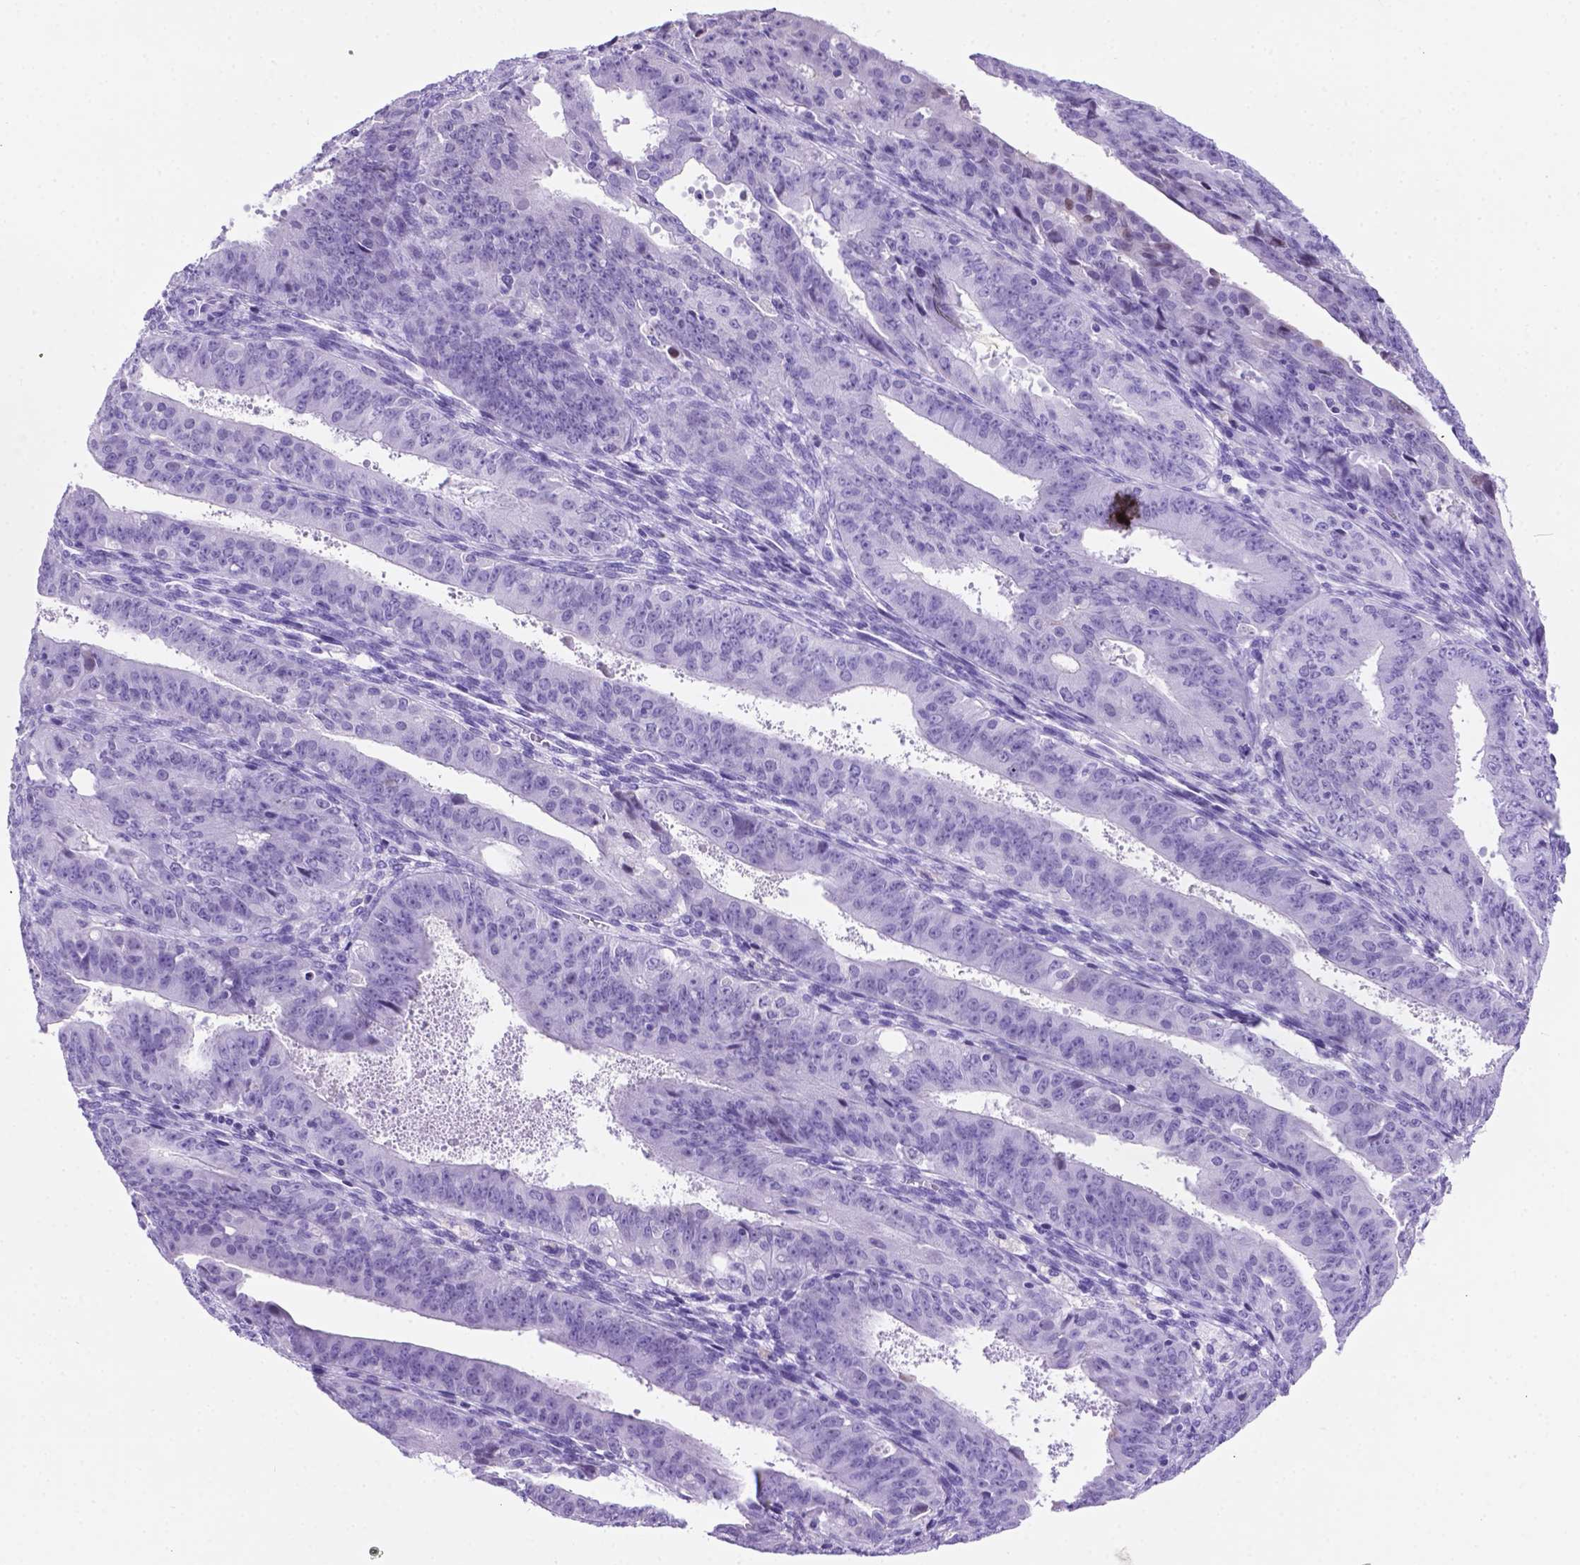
{"staining": {"intensity": "negative", "quantity": "none", "location": "none"}, "tissue": "ovarian cancer", "cell_type": "Tumor cells", "image_type": "cancer", "snomed": [{"axis": "morphology", "description": "Carcinoma, endometroid"}, {"axis": "topography", "description": "Ovary"}], "caption": "A micrograph of endometroid carcinoma (ovarian) stained for a protein demonstrates no brown staining in tumor cells.", "gene": "C17orf107", "patient": {"sex": "female", "age": 42}}